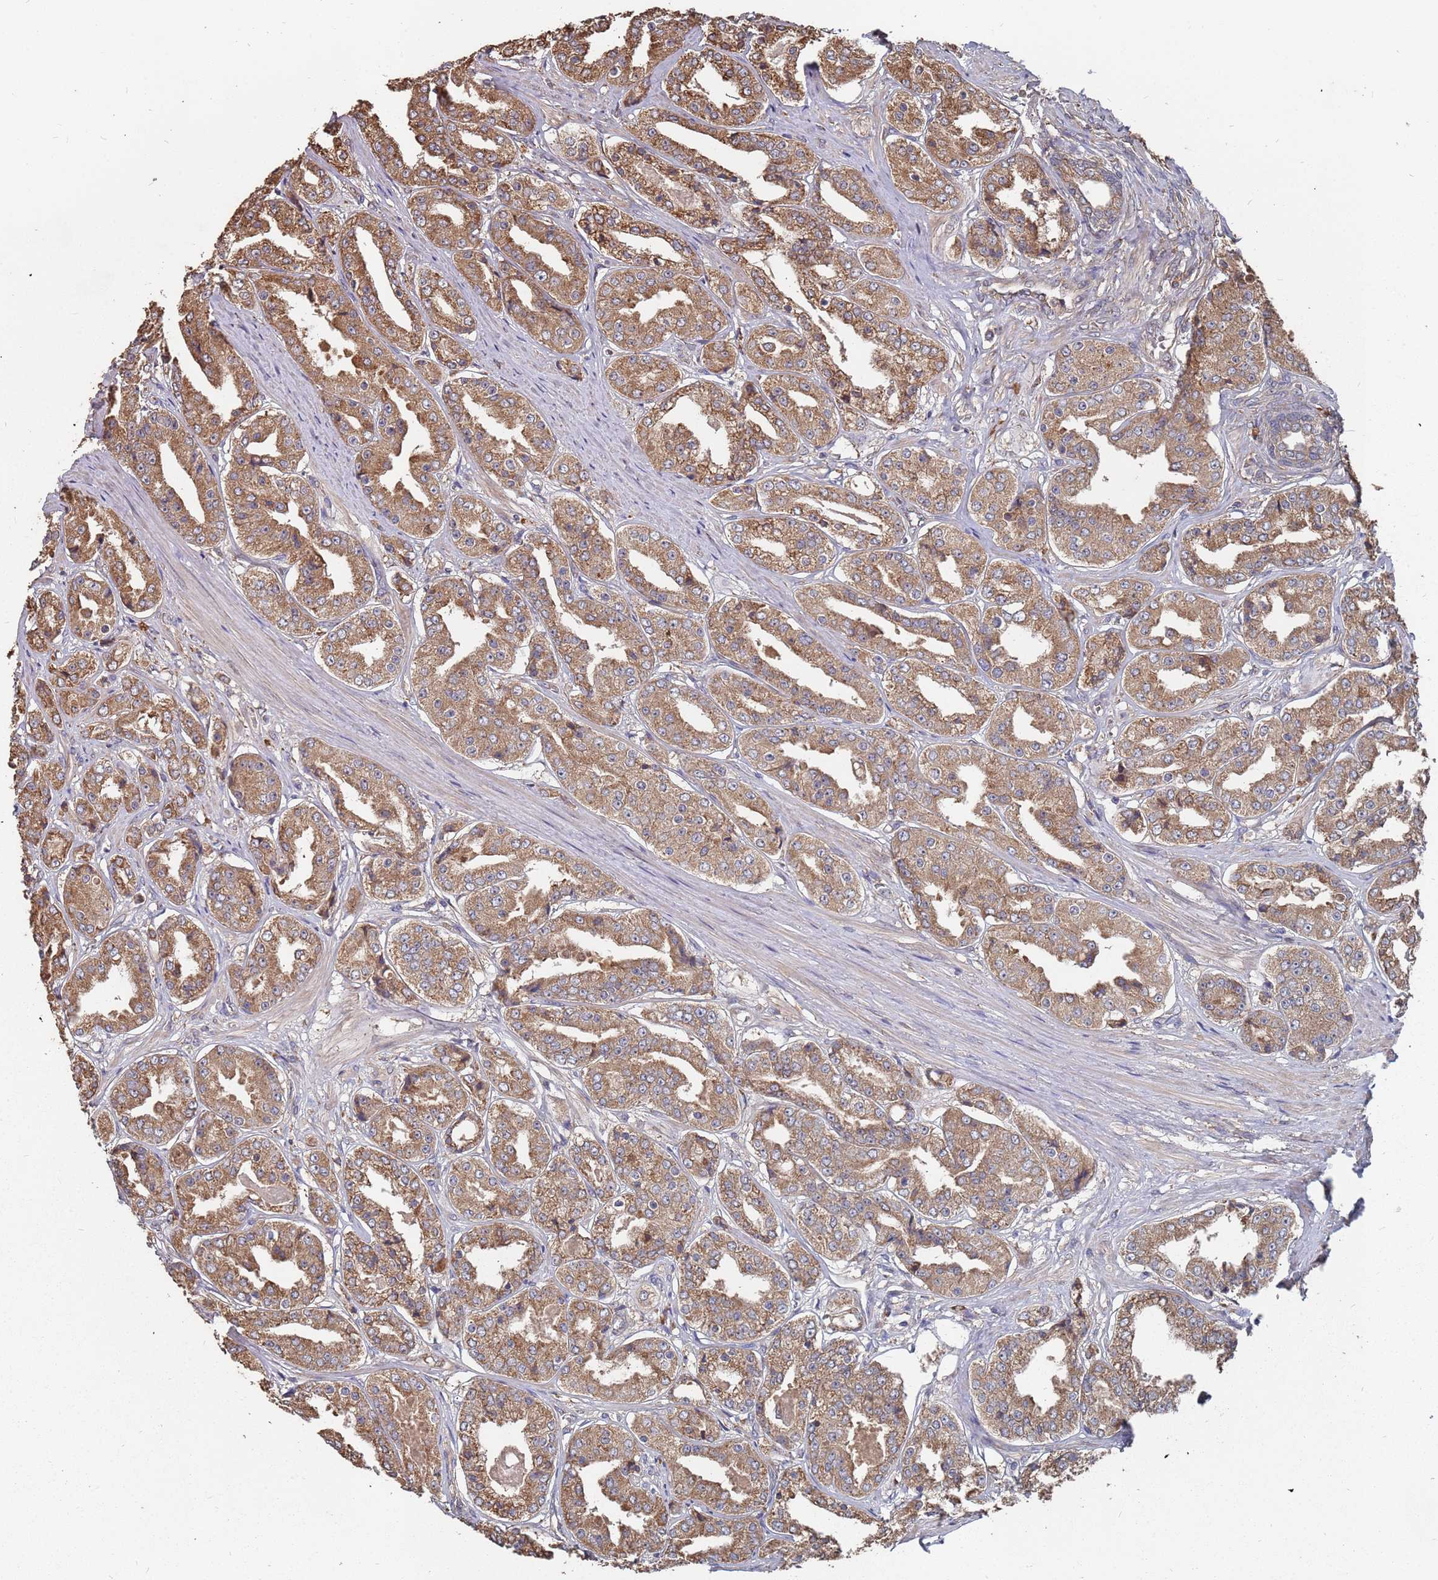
{"staining": {"intensity": "moderate", "quantity": ">75%", "location": "cytoplasmic/membranous"}, "tissue": "prostate cancer", "cell_type": "Tumor cells", "image_type": "cancer", "snomed": [{"axis": "morphology", "description": "Adenocarcinoma, High grade"}, {"axis": "topography", "description": "Prostate"}], "caption": "Immunohistochemical staining of human prostate adenocarcinoma (high-grade) reveals moderate cytoplasmic/membranous protein positivity in about >75% of tumor cells.", "gene": "ATG5", "patient": {"sex": "male", "age": 63}}